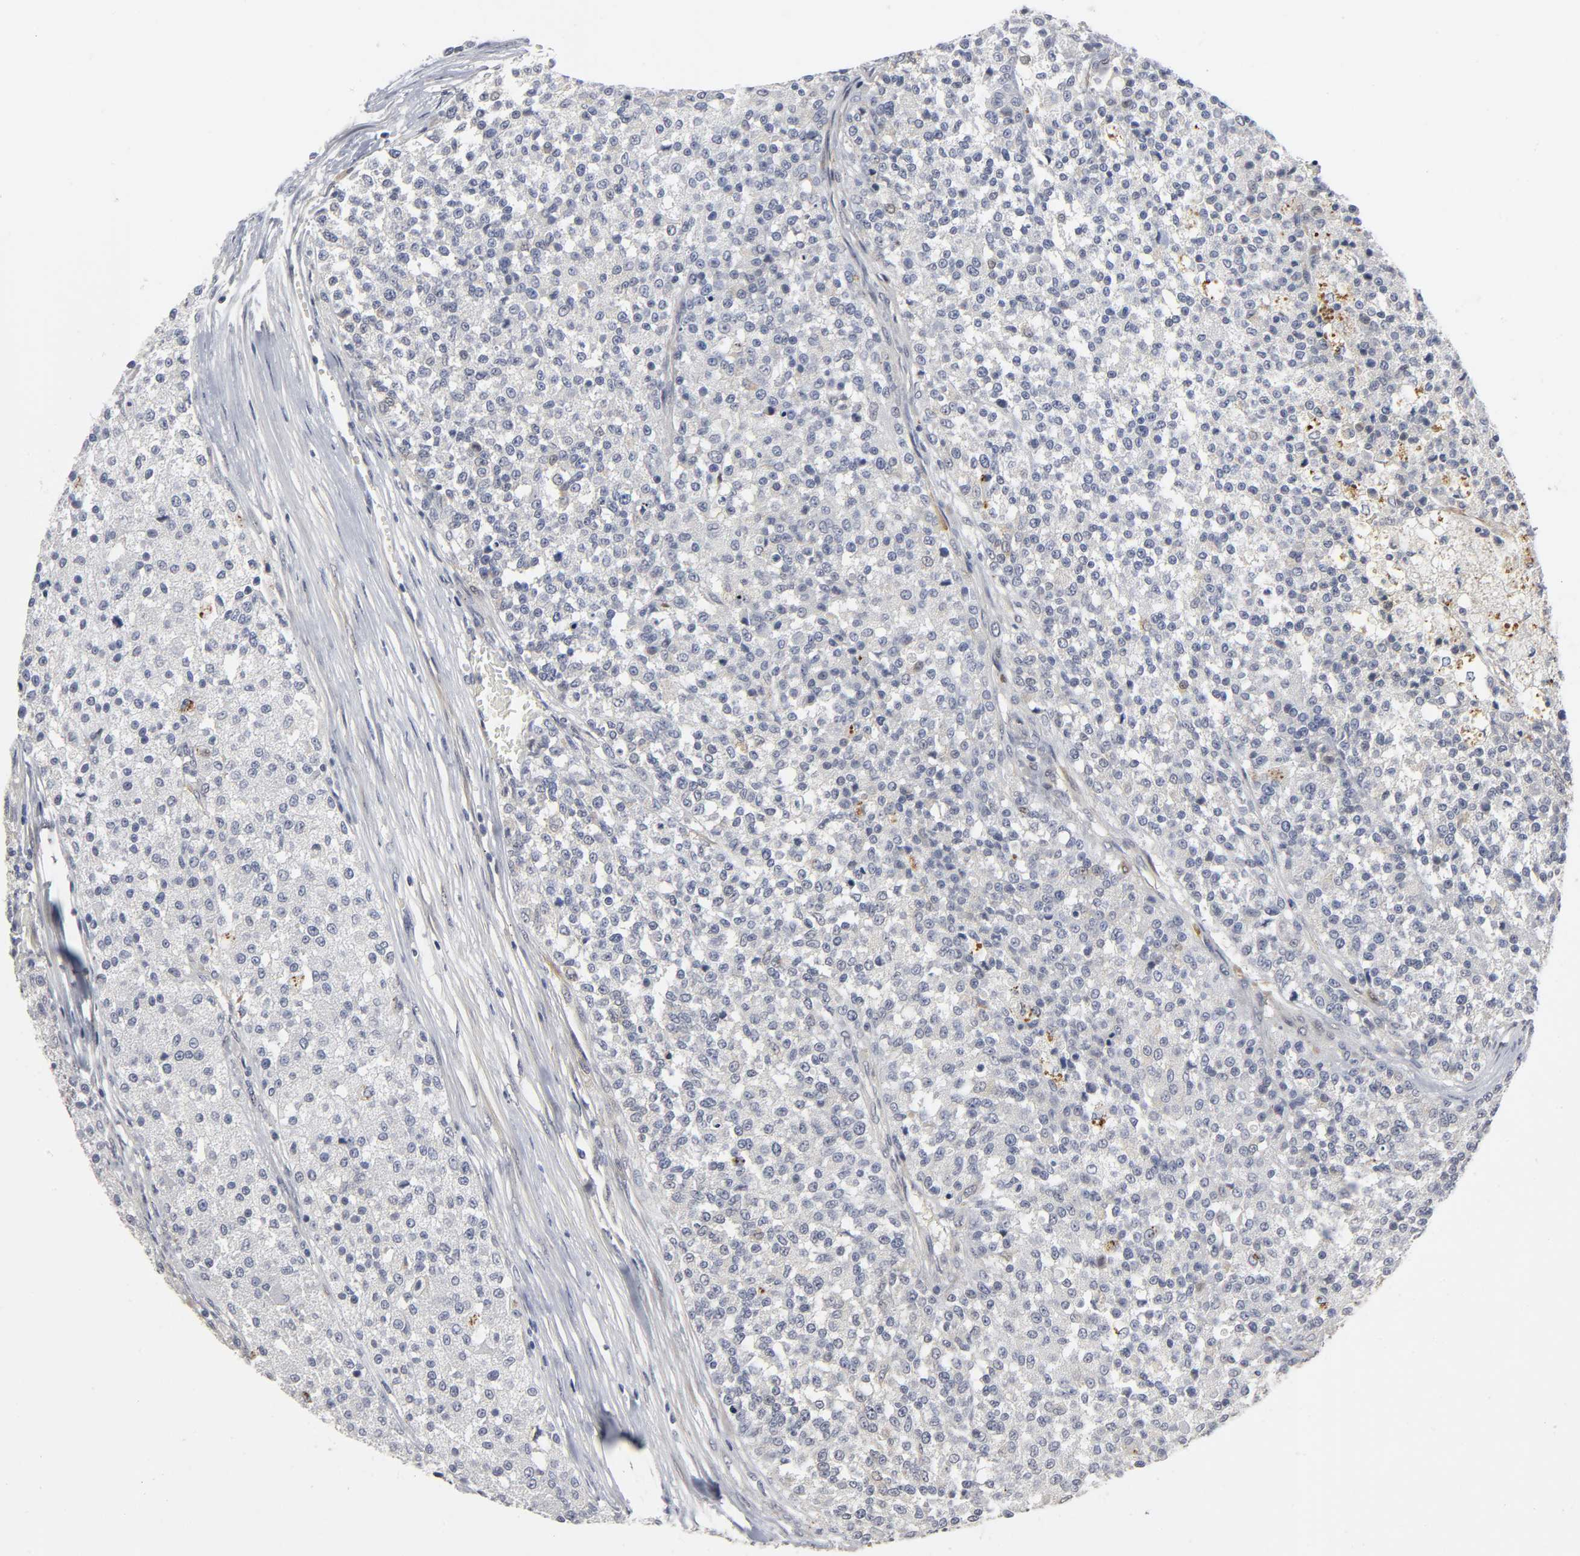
{"staining": {"intensity": "weak", "quantity": "<25%", "location": "cytoplasmic/membranous"}, "tissue": "testis cancer", "cell_type": "Tumor cells", "image_type": "cancer", "snomed": [{"axis": "morphology", "description": "Seminoma, NOS"}, {"axis": "topography", "description": "Testis"}], "caption": "High power microscopy histopathology image of an immunohistochemistry (IHC) histopathology image of testis seminoma, revealing no significant positivity in tumor cells.", "gene": "PDLIM3", "patient": {"sex": "male", "age": 59}}